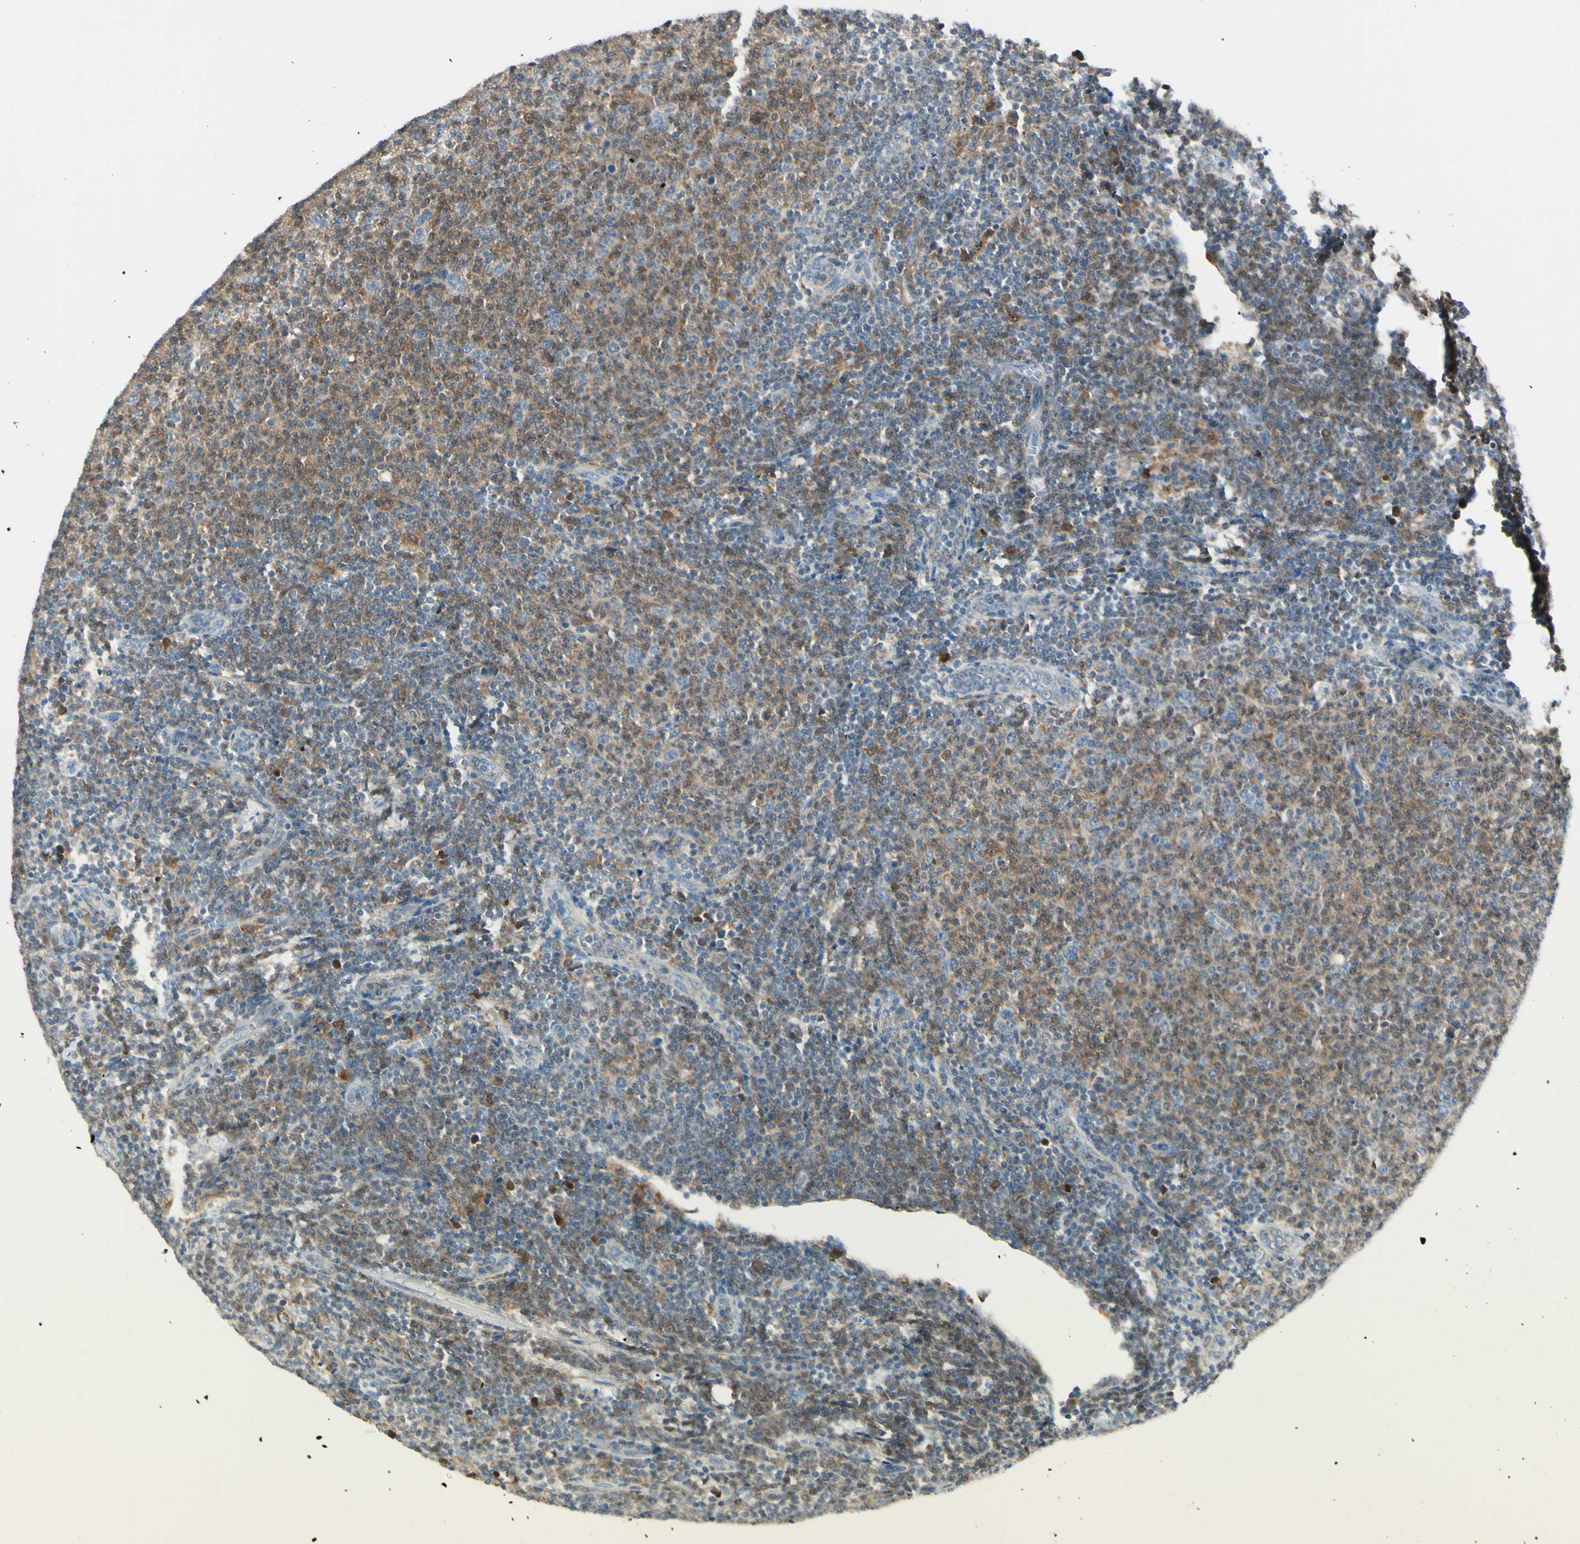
{"staining": {"intensity": "weak", "quantity": ">75%", "location": "cytoplasmic/membranous"}, "tissue": "lymphoma", "cell_type": "Tumor cells", "image_type": "cancer", "snomed": [{"axis": "morphology", "description": "Malignant lymphoma, non-Hodgkin's type, Low grade"}, {"axis": "topography", "description": "Lymph node"}], "caption": "This photomicrograph demonstrates lymphoma stained with immunohistochemistry (IHC) to label a protein in brown. The cytoplasmic/membranous of tumor cells show weak positivity for the protein. Nuclei are counter-stained blue.", "gene": "CYRIB", "patient": {"sex": "male", "age": 66}}